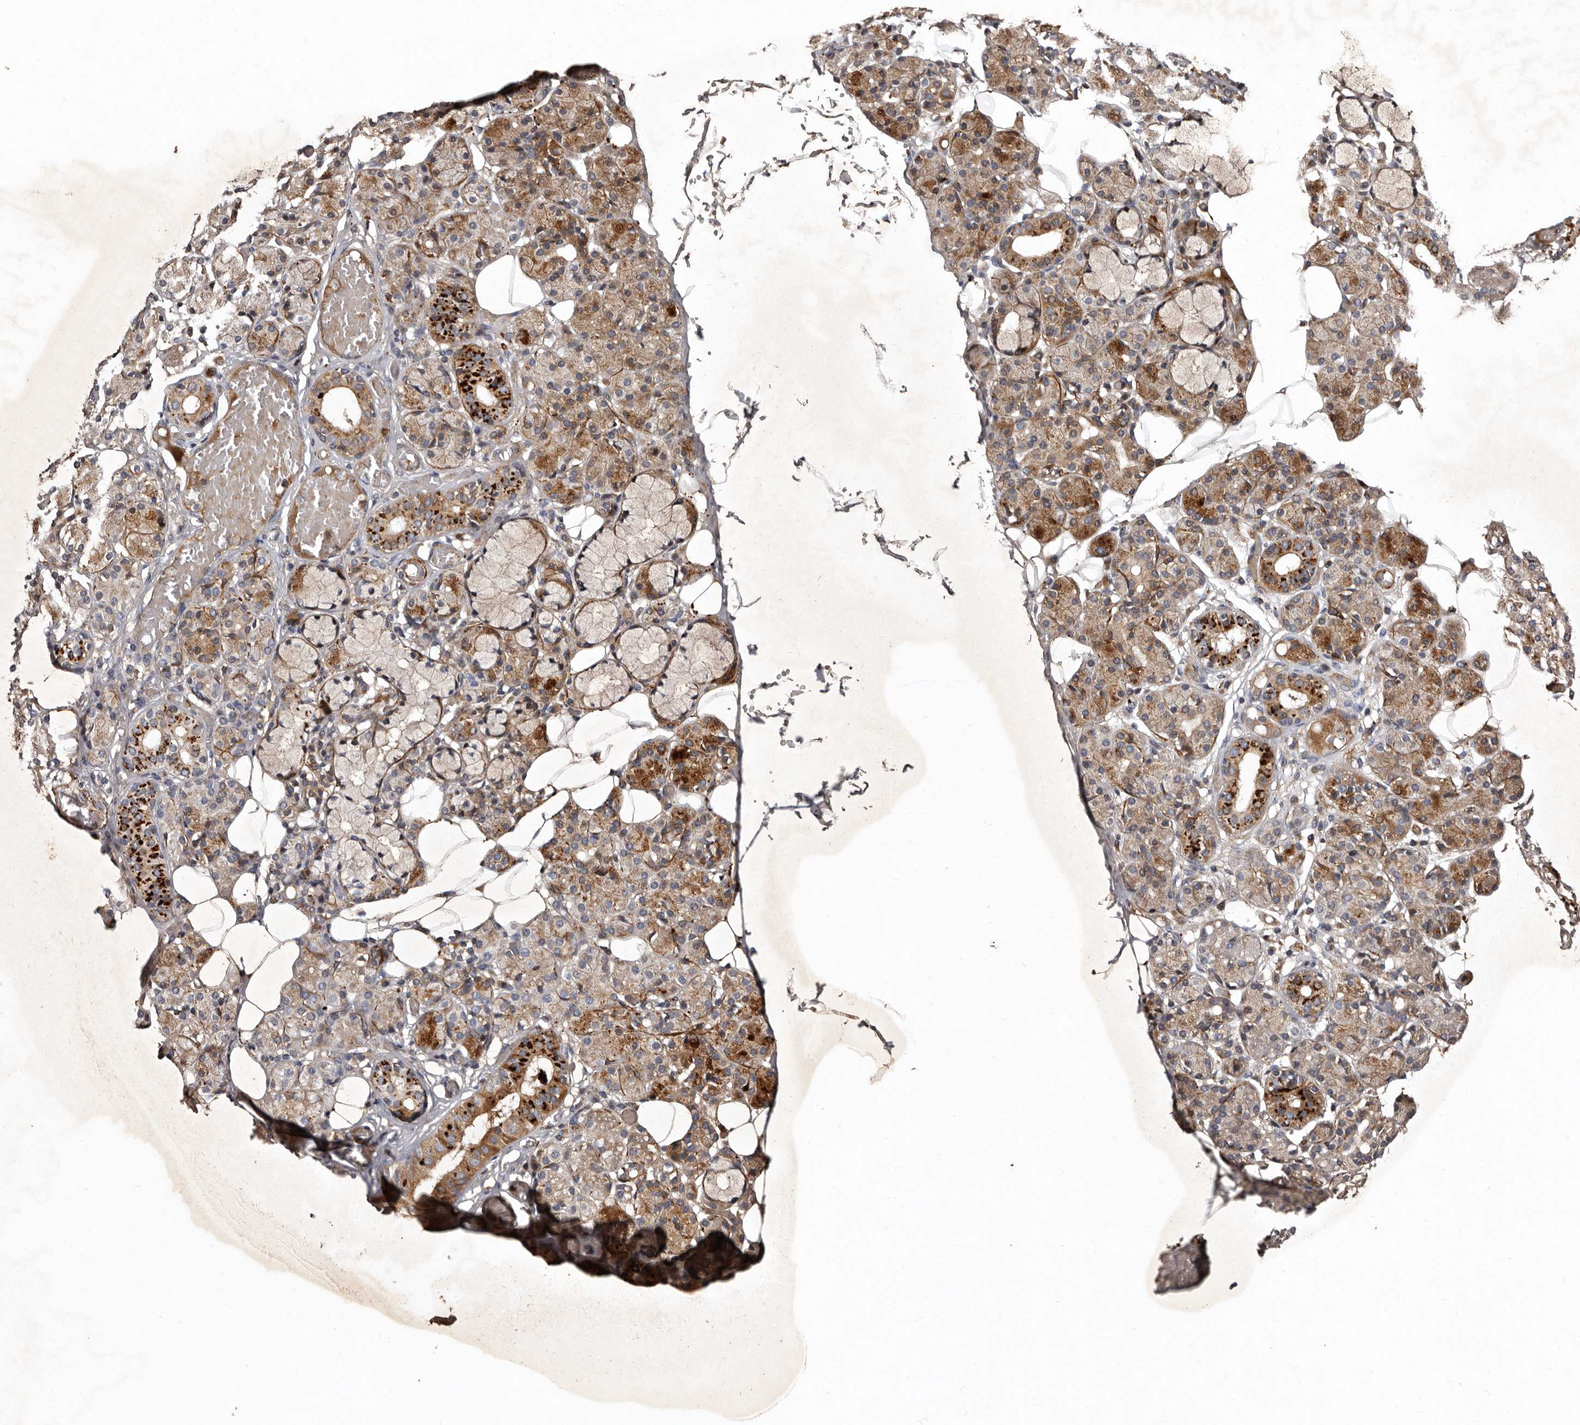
{"staining": {"intensity": "strong", "quantity": "25%-75%", "location": "cytoplasmic/membranous"}, "tissue": "salivary gland", "cell_type": "Glandular cells", "image_type": "normal", "snomed": [{"axis": "morphology", "description": "Normal tissue, NOS"}, {"axis": "topography", "description": "Salivary gland"}], "caption": "Immunohistochemistry (DAB (3,3'-diaminobenzidine)) staining of benign human salivary gland exhibits strong cytoplasmic/membranous protein positivity in about 25%-75% of glandular cells. (DAB IHC, brown staining for protein, blue staining for nuclei).", "gene": "PRKD3", "patient": {"sex": "male", "age": 63}}